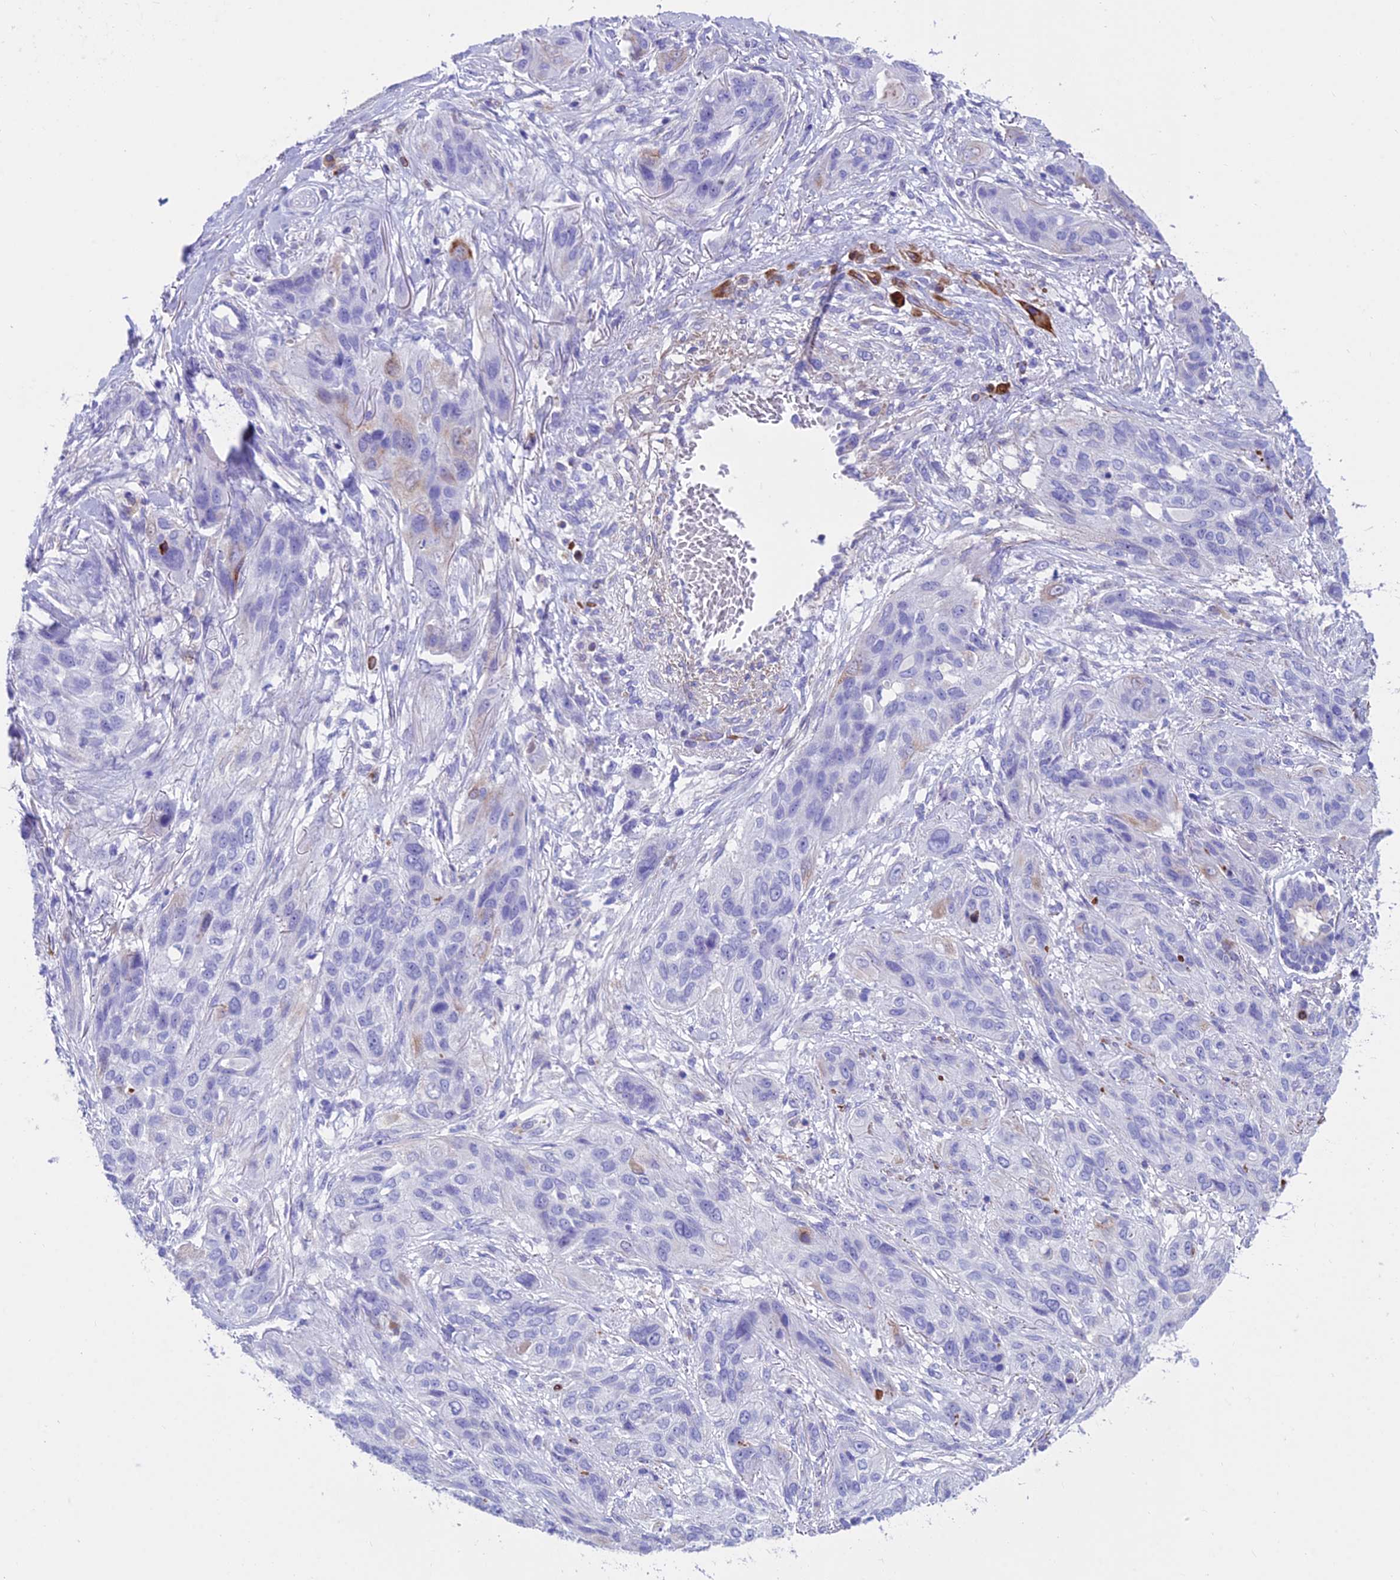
{"staining": {"intensity": "negative", "quantity": "none", "location": "none"}, "tissue": "lung cancer", "cell_type": "Tumor cells", "image_type": "cancer", "snomed": [{"axis": "morphology", "description": "Squamous cell carcinoma, NOS"}, {"axis": "topography", "description": "Lung"}], "caption": "Squamous cell carcinoma (lung) stained for a protein using immunohistochemistry exhibits no expression tumor cells.", "gene": "GNG11", "patient": {"sex": "female", "age": 70}}